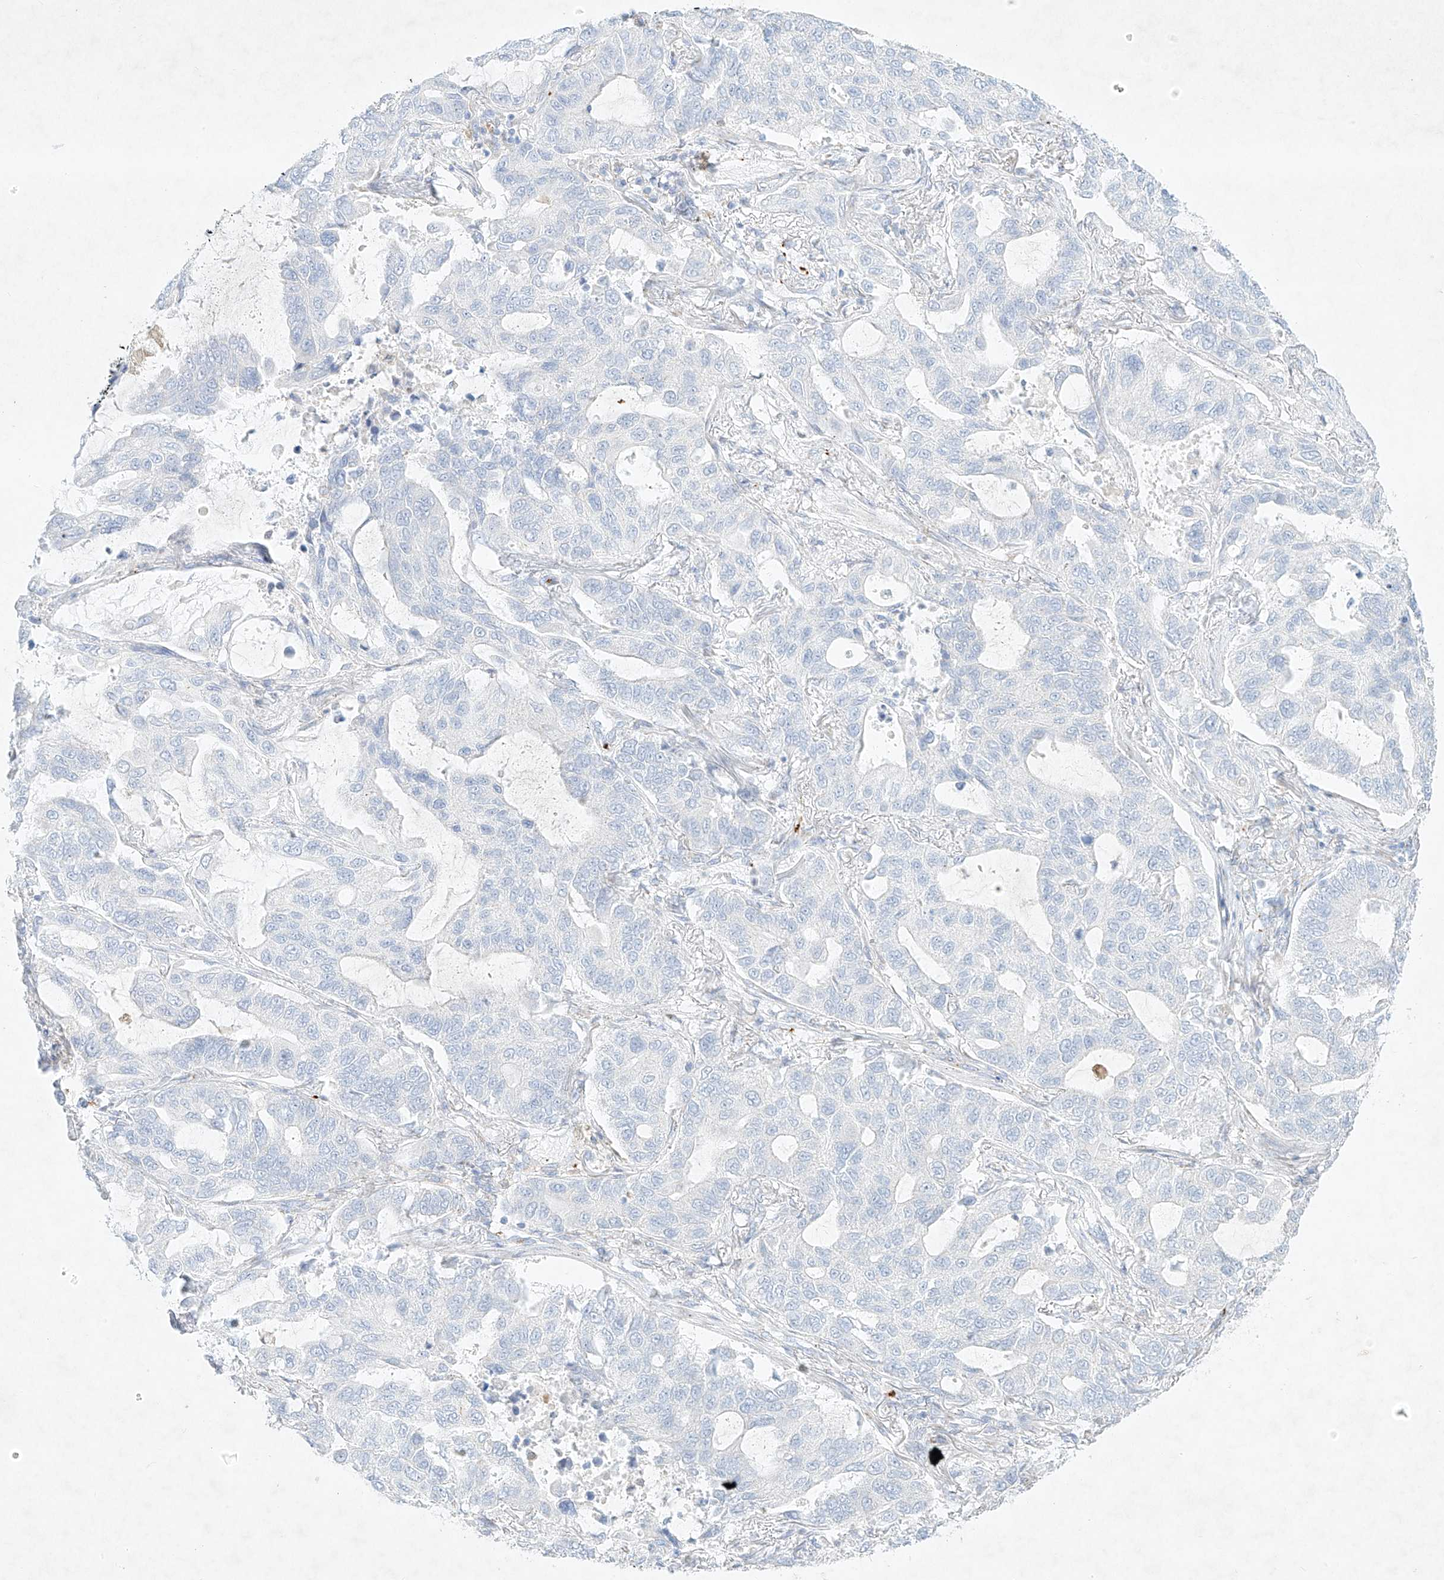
{"staining": {"intensity": "negative", "quantity": "none", "location": "none"}, "tissue": "lung cancer", "cell_type": "Tumor cells", "image_type": "cancer", "snomed": [{"axis": "morphology", "description": "Adenocarcinoma, NOS"}, {"axis": "topography", "description": "Lung"}], "caption": "Lung cancer stained for a protein using immunohistochemistry reveals no expression tumor cells.", "gene": "PLEK", "patient": {"sex": "male", "age": 64}}